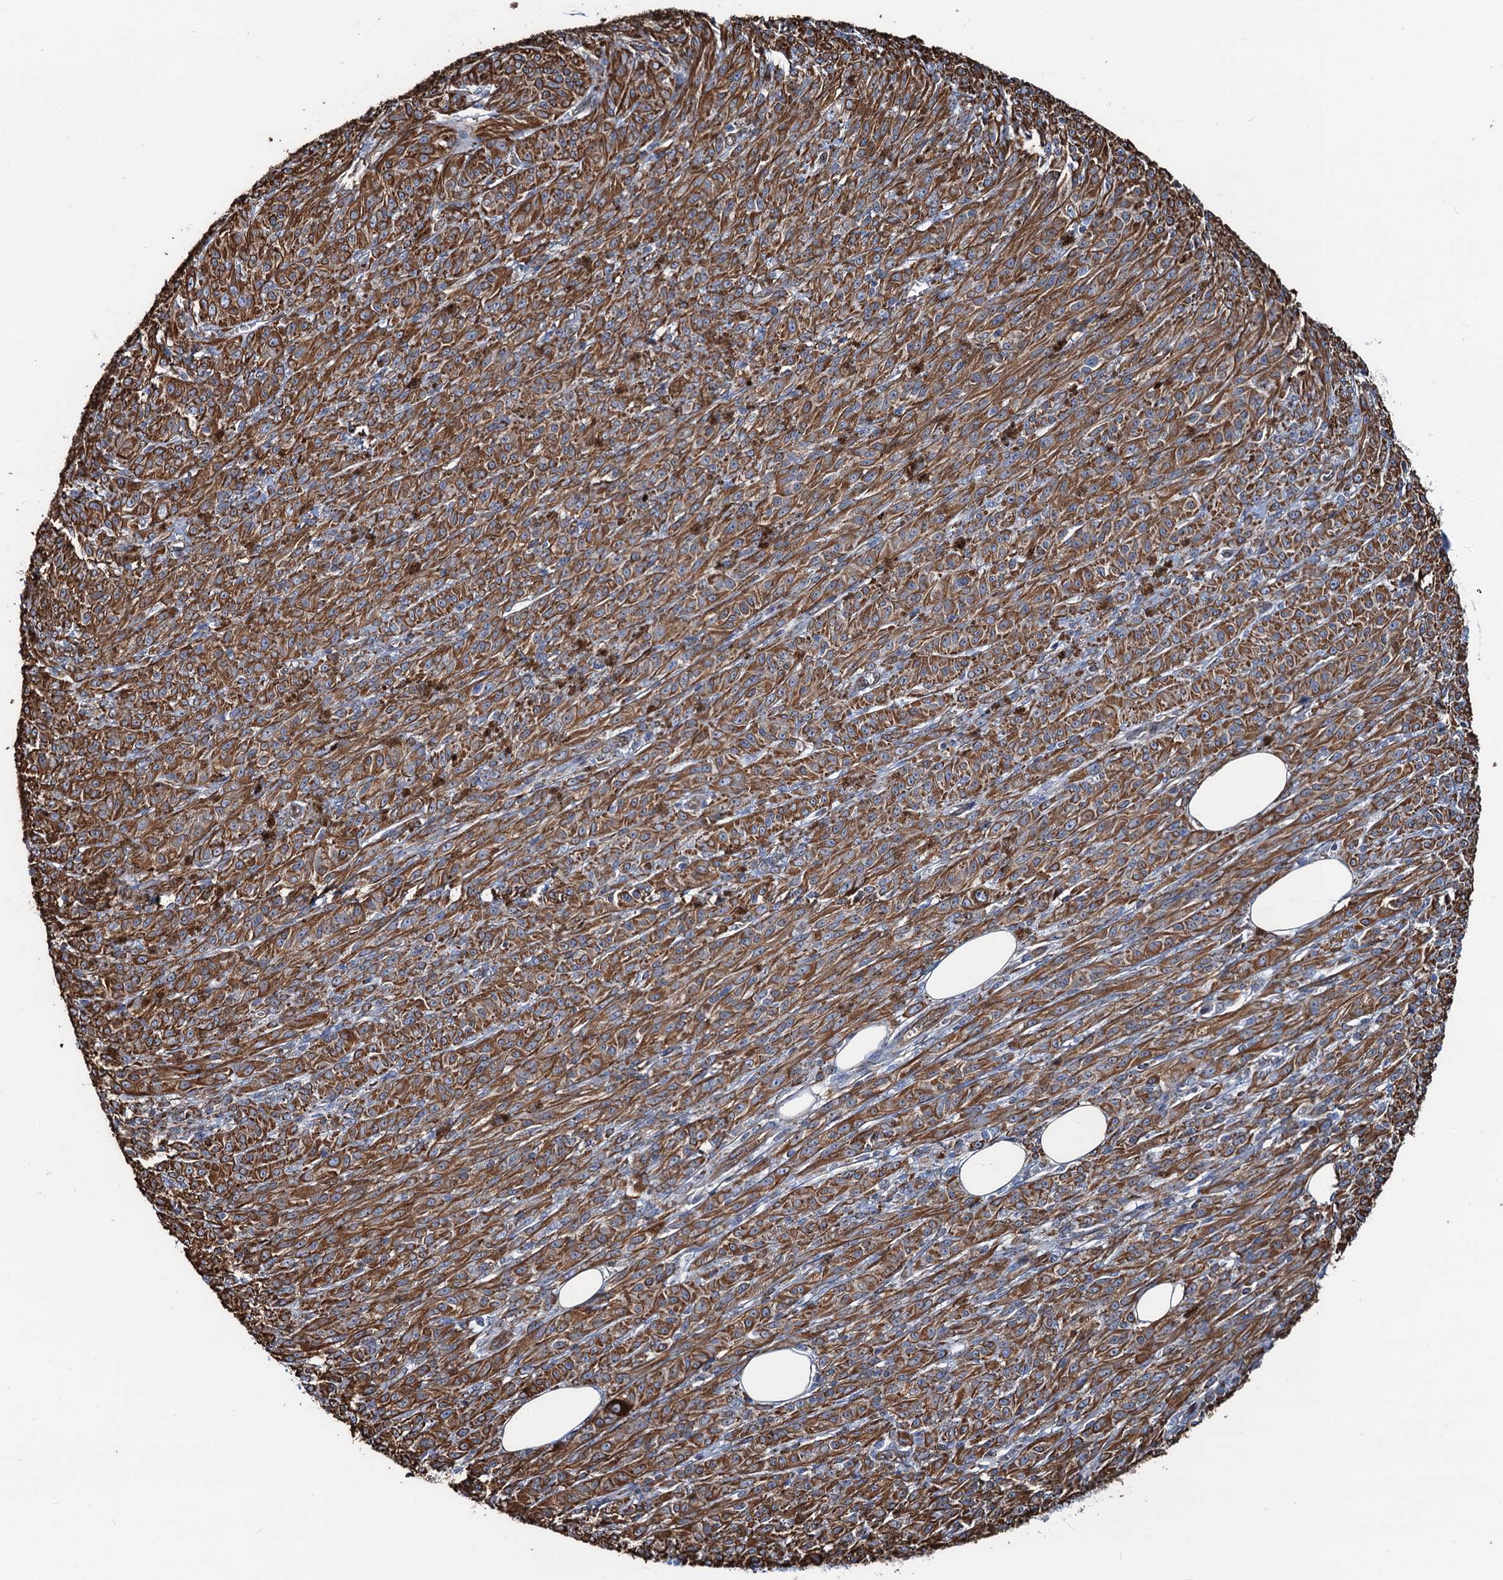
{"staining": {"intensity": "strong", "quantity": ">75%", "location": "cytoplasmic/membranous"}, "tissue": "melanoma", "cell_type": "Tumor cells", "image_type": "cancer", "snomed": [{"axis": "morphology", "description": "Malignant melanoma, NOS"}, {"axis": "topography", "description": "Skin"}], "caption": "Malignant melanoma stained for a protein (brown) reveals strong cytoplasmic/membranous positive expression in about >75% of tumor cells.", "gene": "PGM2", "patient": {"sex": "female", "age": 52}}